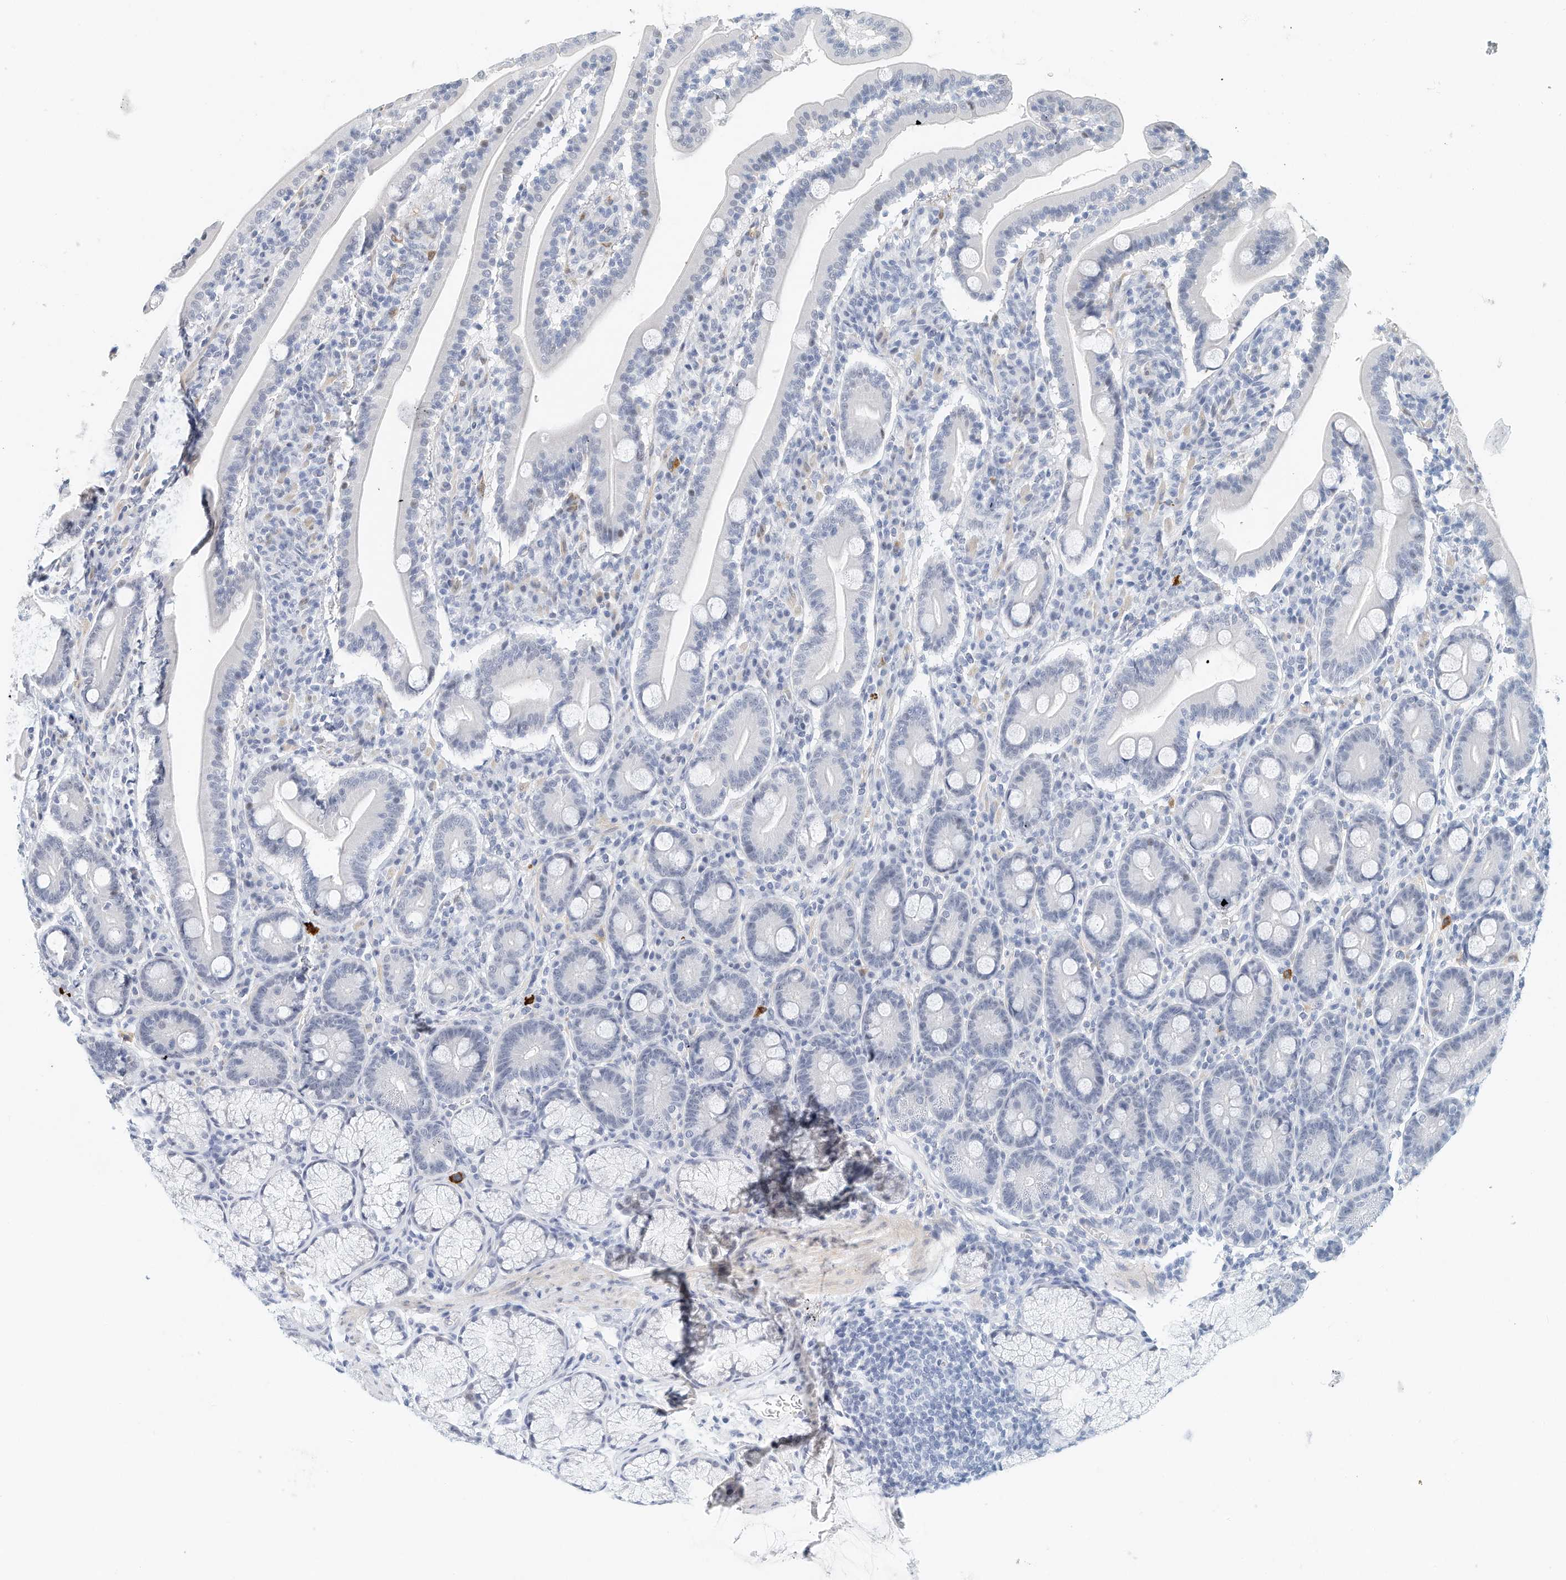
{"staining": {"intensity": "negative", "quantity": "none", "location": "none"}, "tissue": "duodenum", "cell_type": "Glandular cells", "image_type": "normal", "snomed": [{"axis": "morphology", "description": "Normal tissue, NOS"}, {"axis": "topography", "description": "Duodenum"}], "caption": "The photomicrograph reveals no staining of glandular cells in normal duodenum.", "gene": "ARHGAP28", "patient": {"sex": "male", "age": 35}}